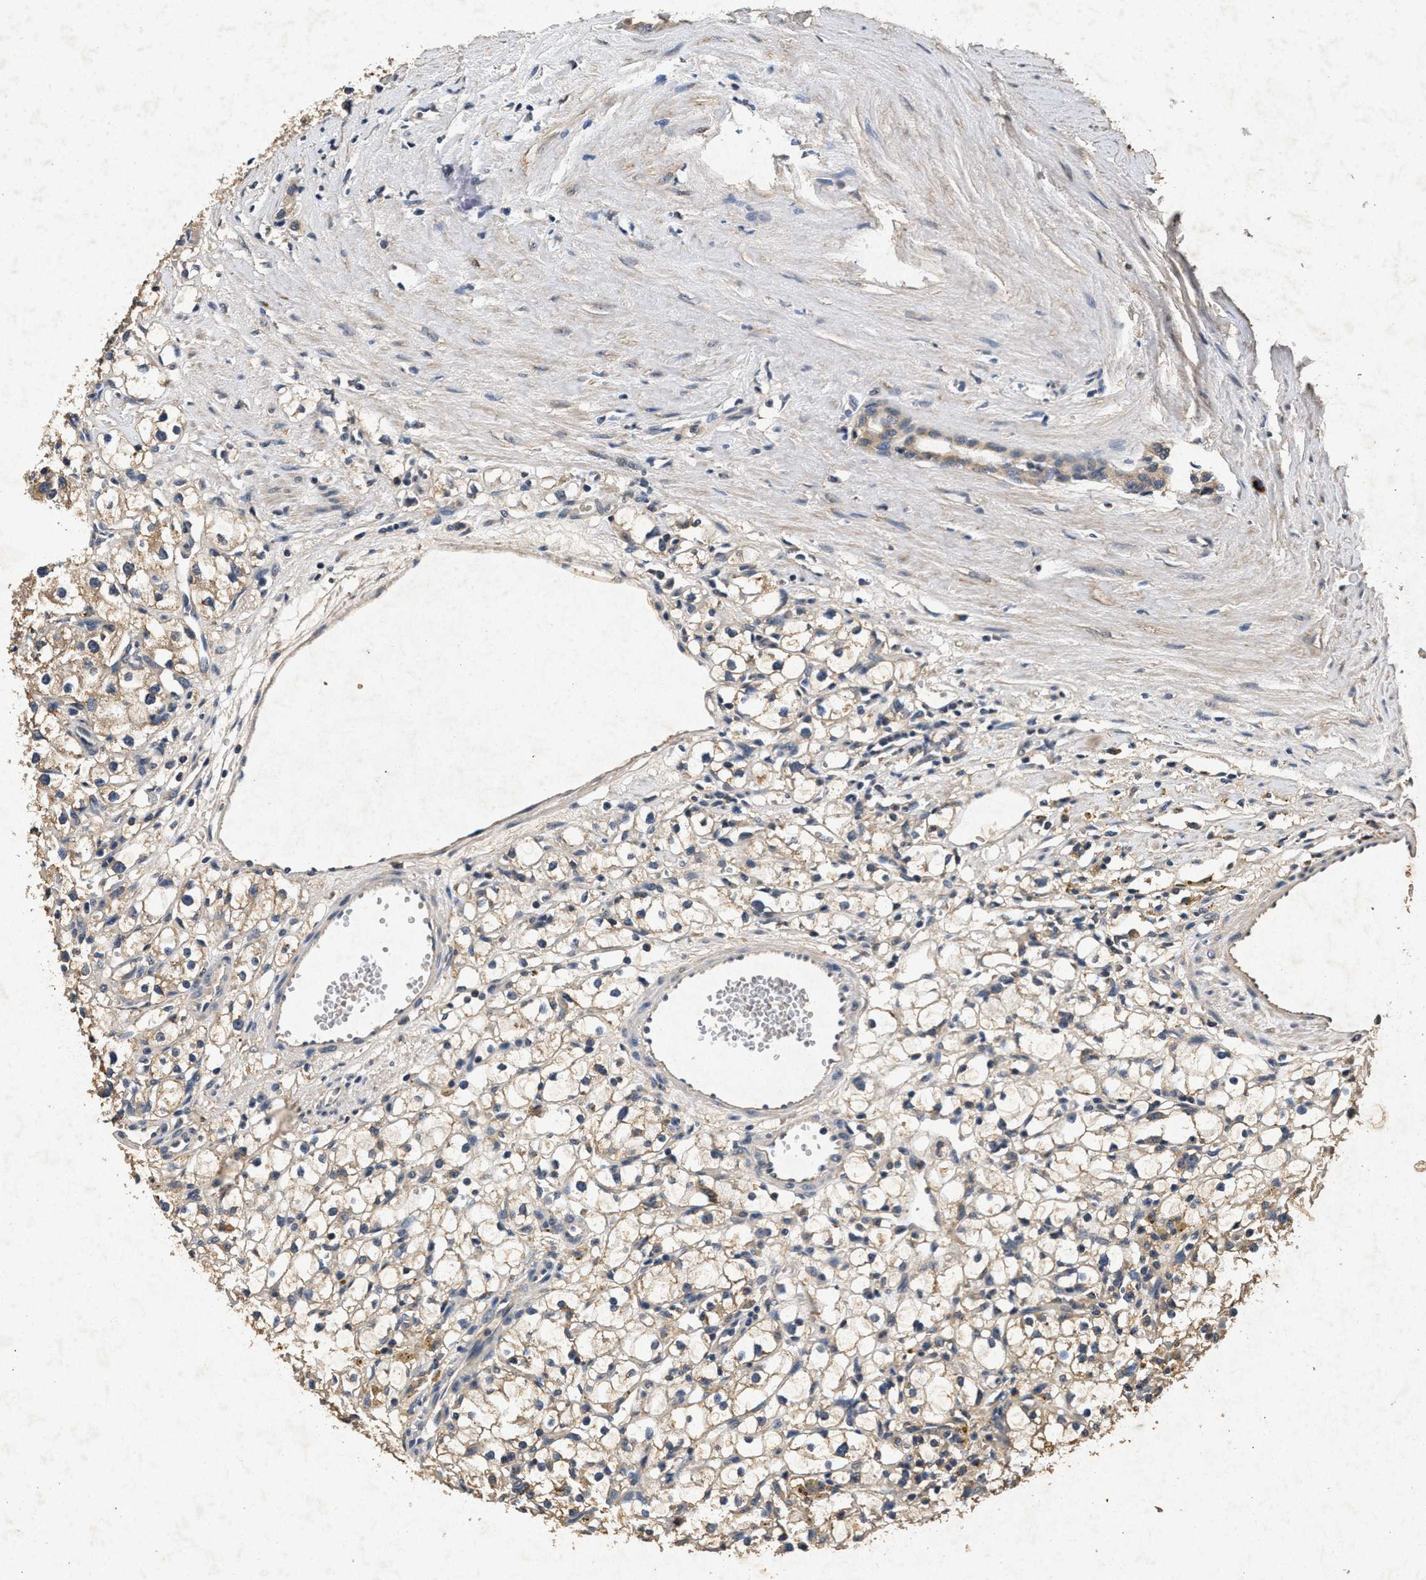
{"staining": {"intensity": "weak", "quantity": "<25%", "location": "cytoplasmic/membranous"}, "tissue": "renal cancer", "cell_type": "Tumor cells", "image_type": "cancer", "snomed": [{"axis": "morphology", "description": "Adenocarcinoma, NOS"}, {"axis": "topography", "description": "Kidney"}], "caption": "An IHC photomicrograph of adenocarcinoma (renal) is shown. There is no staining in tumor cells of adenocarcinoma (renal).", "gene": "PPP1CC", "patient": {"sex": "male", "age": 56}}